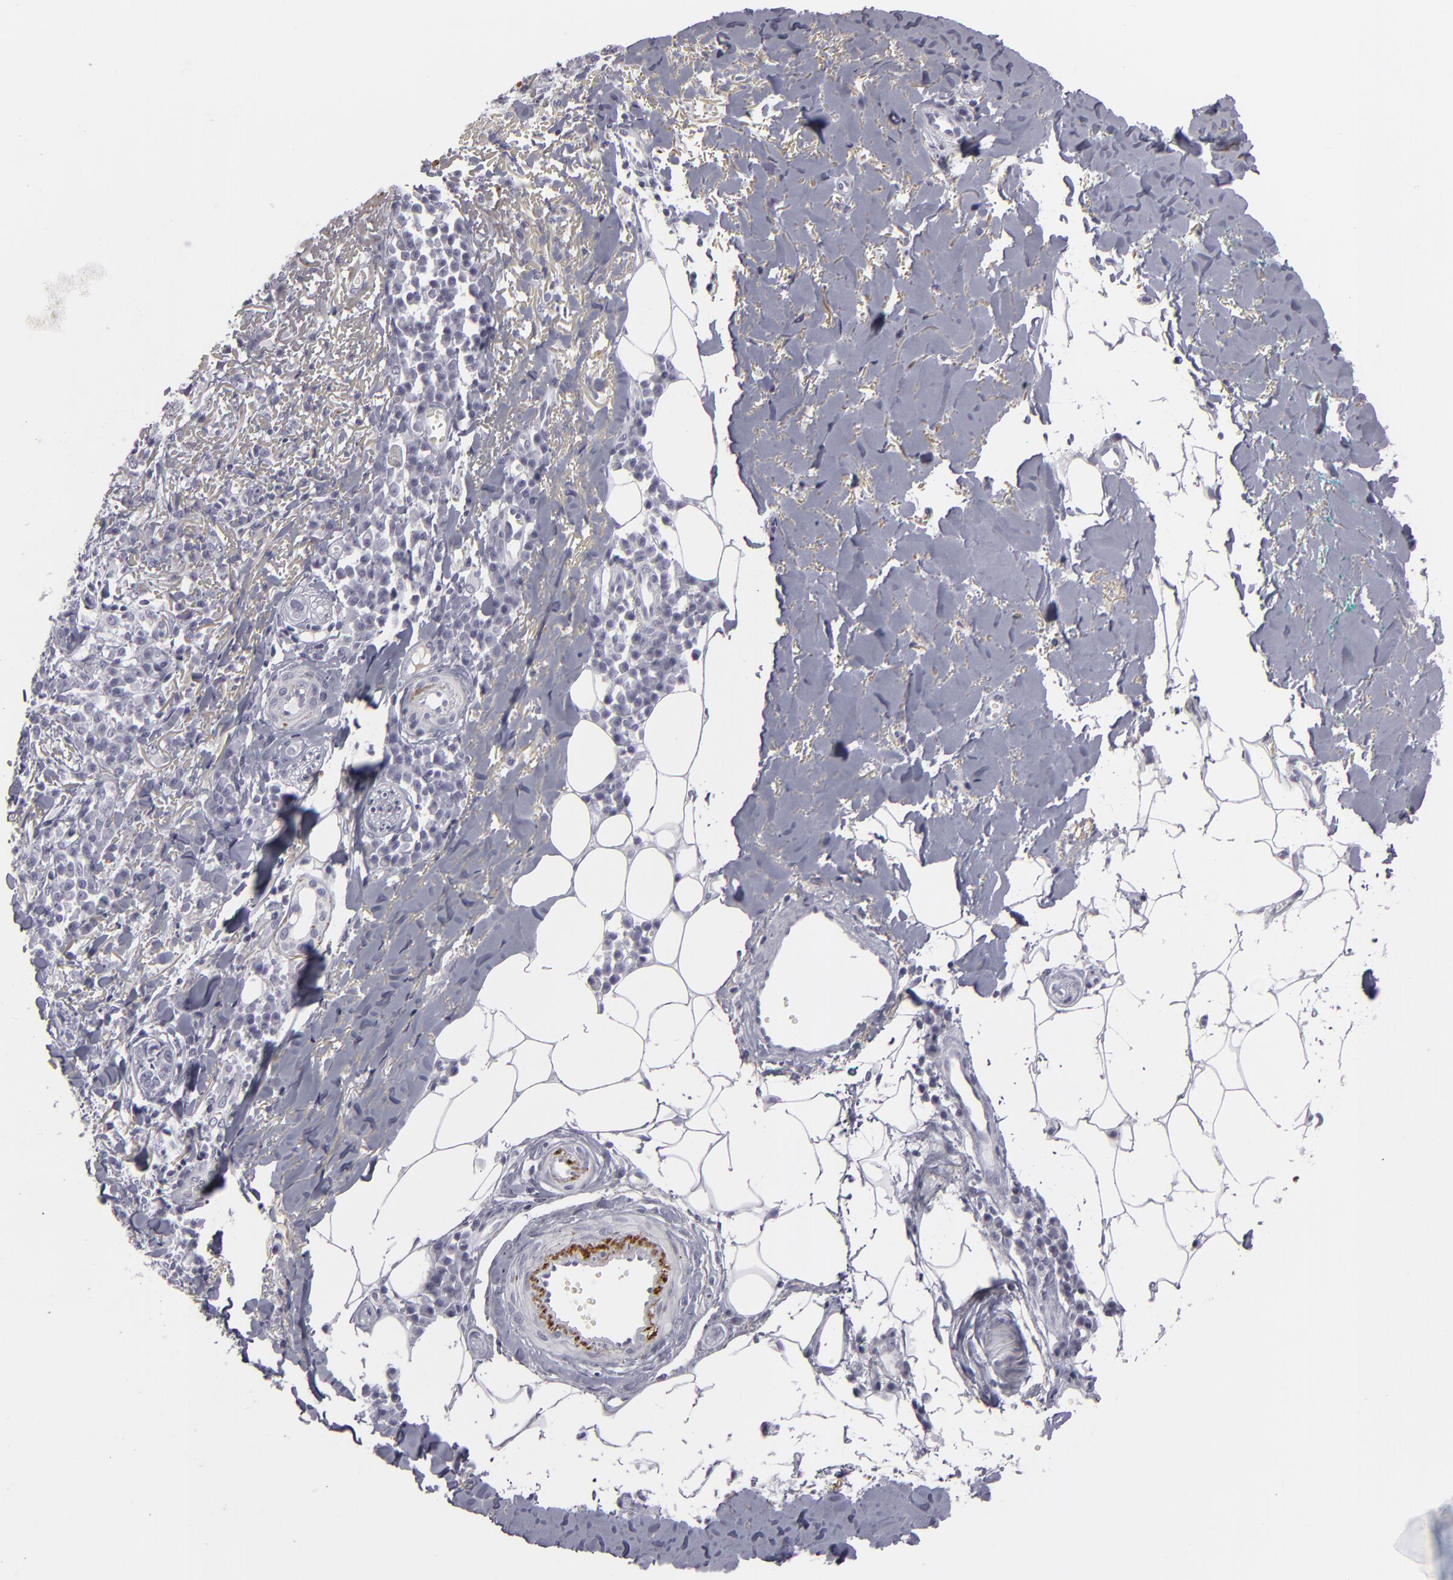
{"staining": {"intensity": "negative", "quantity": "none", "location": "none"}, "tissue": "skin cancer", "cell_type": "Tumor cells", "image_type": "cancer", "snomed": [{"axis": "morphology", "description": "Basal cell carcinoma"}, {"axis": "topography", "description": "Skin"}], "caption": "Skin basal cell carcinoma was stained to show a protein in brown. There is no significant positivity in tumor cells.", "gene": "C9", "patient": {"sex": "female", "age": 89}}